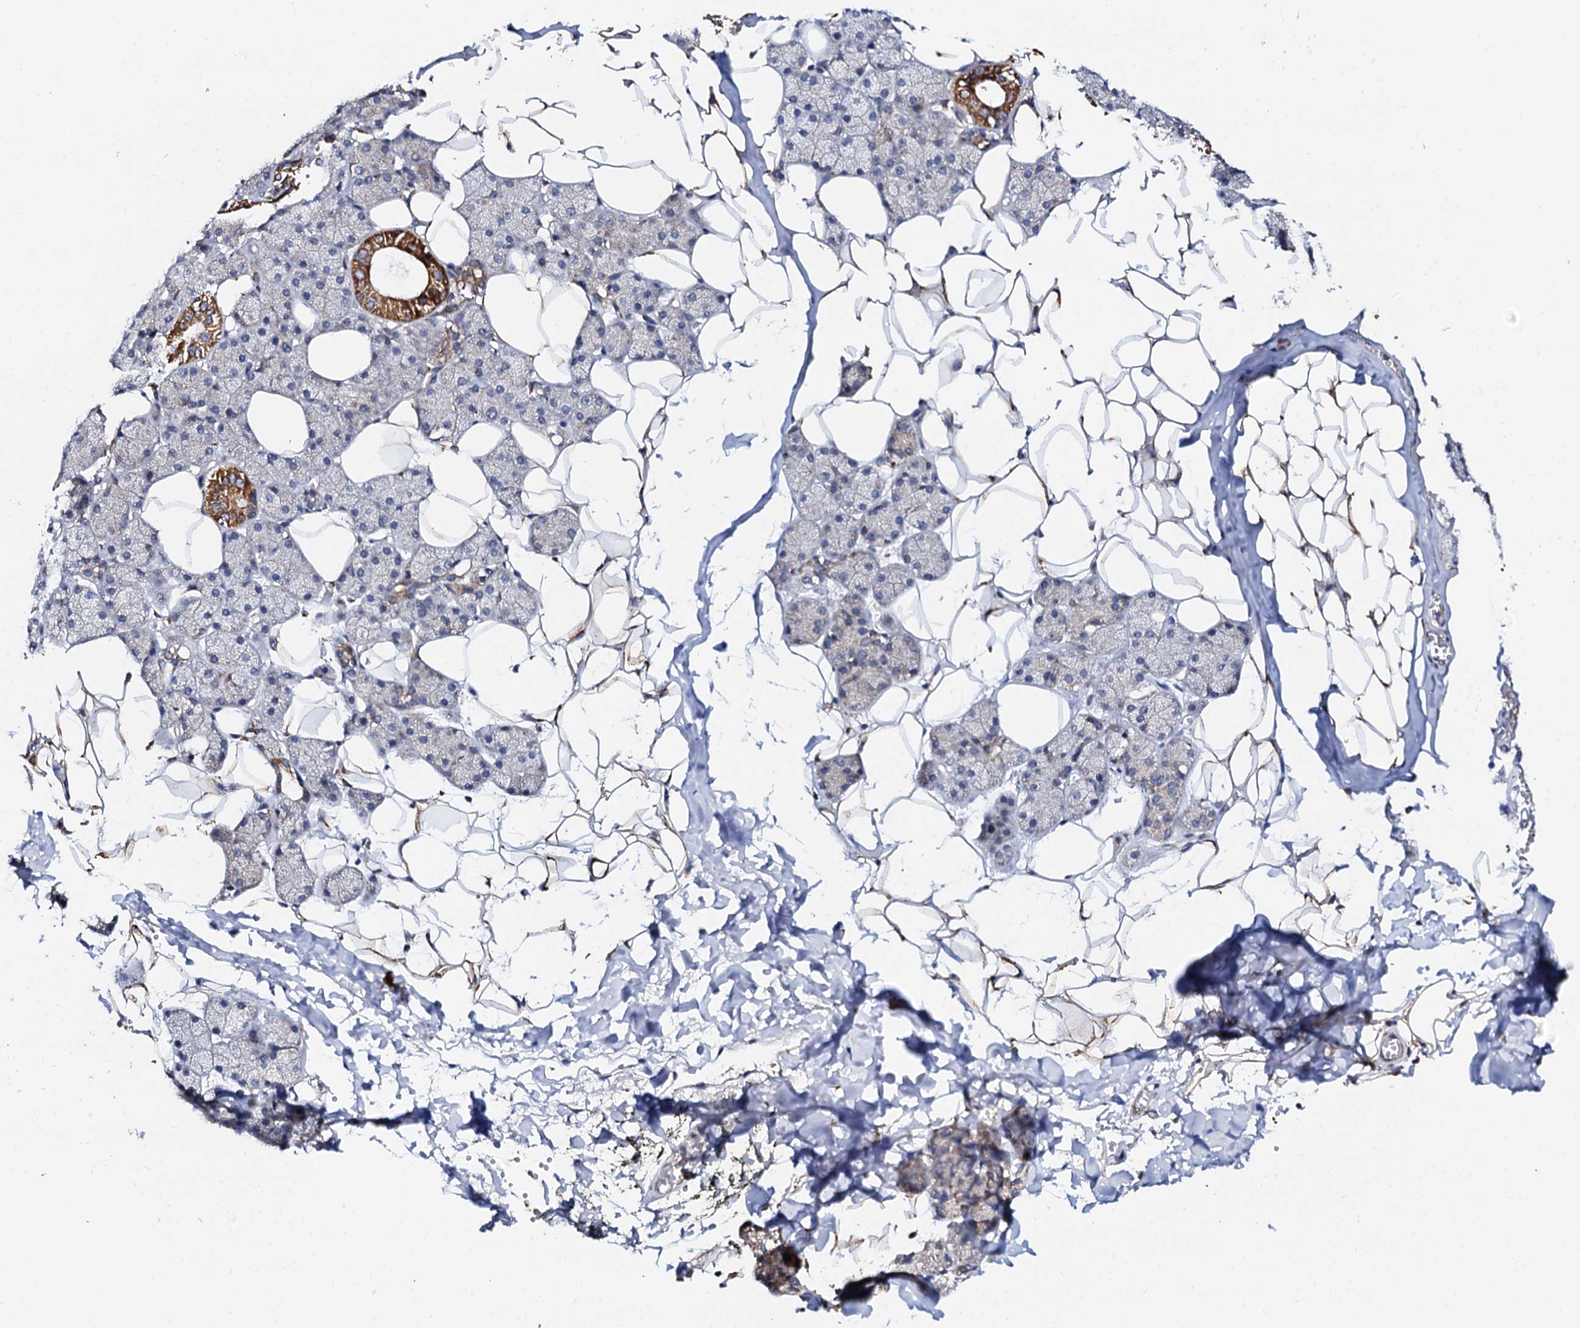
{"staining": {"intensity": "strong", "quantity": "<25%", "location": "cytoplasmic/membranous"}, "tissue": "salivary gland", "cell_type": "Glandular cells", "image_type": "normal", "snomed": [{"axis": "morphology", "description": "Normal tissue, NOS"}, {"axis": "topography", "description": "Salivary gland"}], "caption": "Salivary gland stained with IHC shows strong cytoplasmic/membranous staining in approximately <25% of glandular cells. The staining was performed using DAB (3,3'-diaminobenzidine), with brown indicating positive protein expression. Nuclei are stained blue with hematoxylin.", "gene": "UBE3C", "patient": {"sex": "female", "age": 33}}